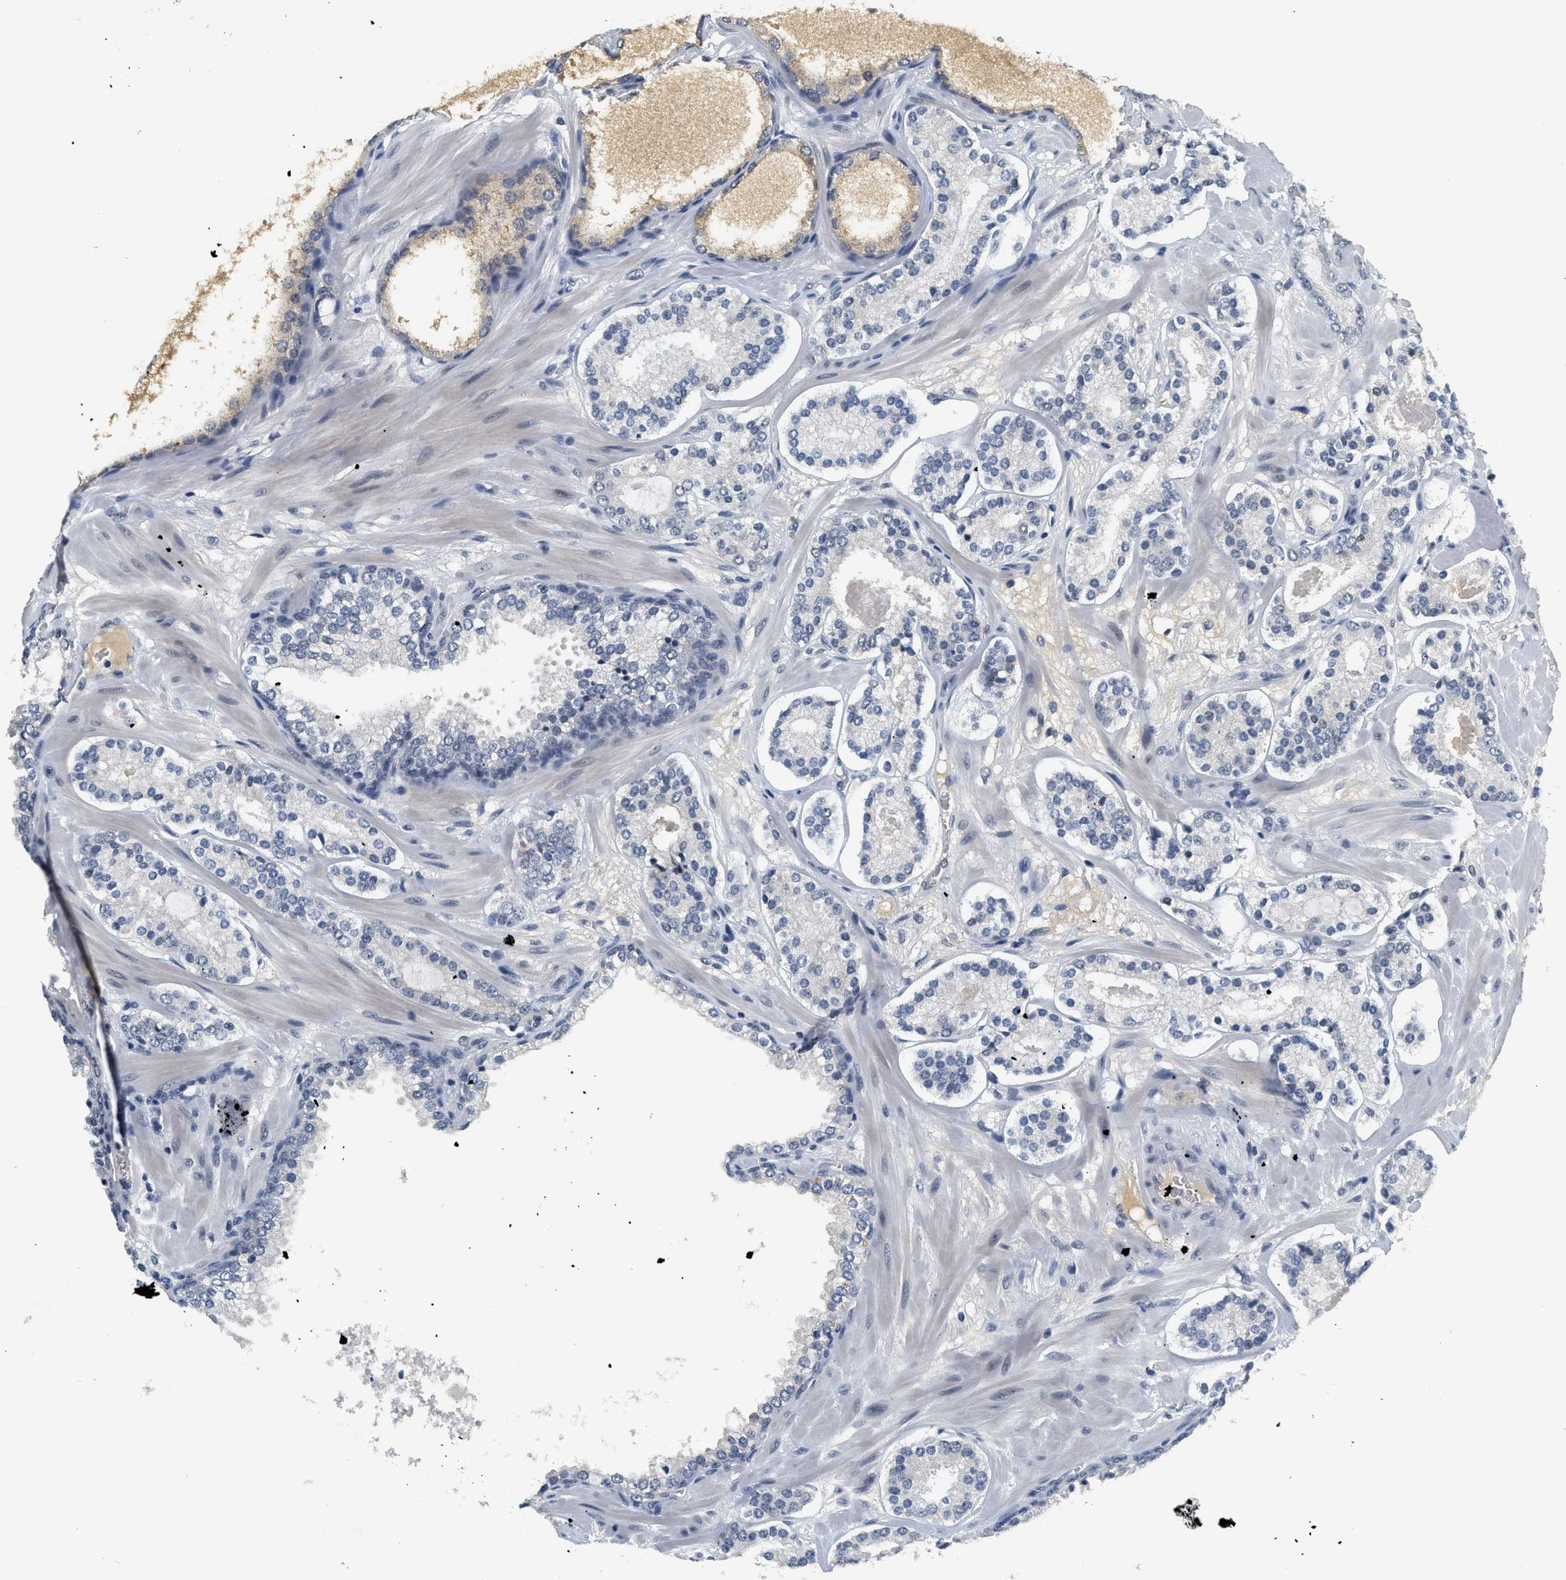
{"staining": {"intensity": "negative", "quantity": "none", "location": "none"}, "tissue": "prostate cancer", "cell_type": "Tumor cells", "image_type": "cancer", "snomed": [{"axis": "morphology", "description": "Adenocarcinoma, Low grade"}, {"axis": "topography", "description": "Prostate"}], "caption": "Immunohistochemical staining of human prostate cancer (low-grade adenocarcinoma) demonstrates no significant expression in tumor cells.", "gene": "MZF1", "patient": {"sex": "male", "age": 63}}